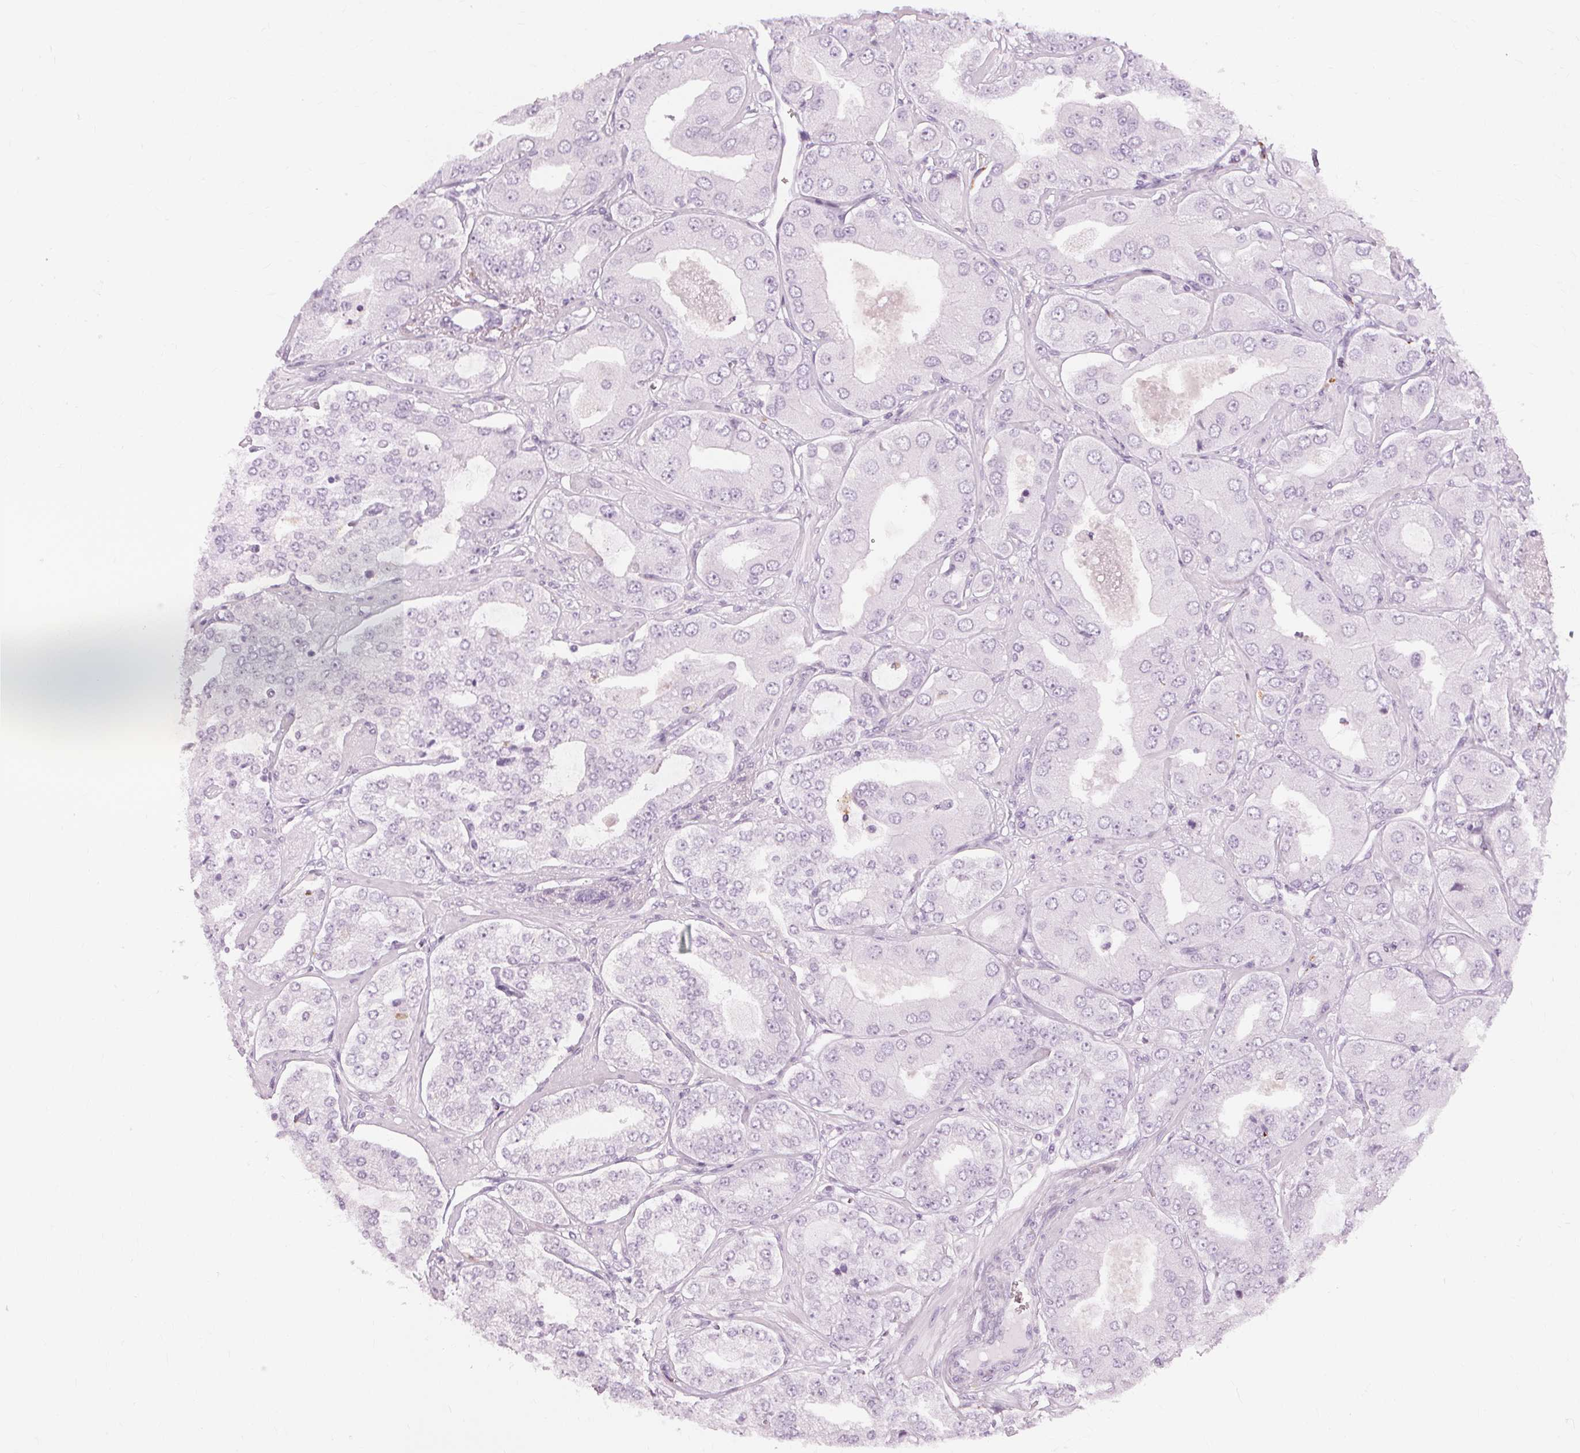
{"staining": {"intensity": "negative", "quantity": "none", "location": "none"}, "tissue": "prostate cancer", "cell_type": "Tumor cells", "image_type": "cancer", "snomed": [{"axis": "morphology", "description": "Adenocarcinoma, Low grade"}, {"axis": "topography", "description": "Prostate"}], "caption": "Immunohistochemistry micrograph of human prostate cancer stained for a protein (brown), which reveals no positivity in tumor cells.", "gene": "TFF1", "patient": {"sex": "male", "age": 60}}